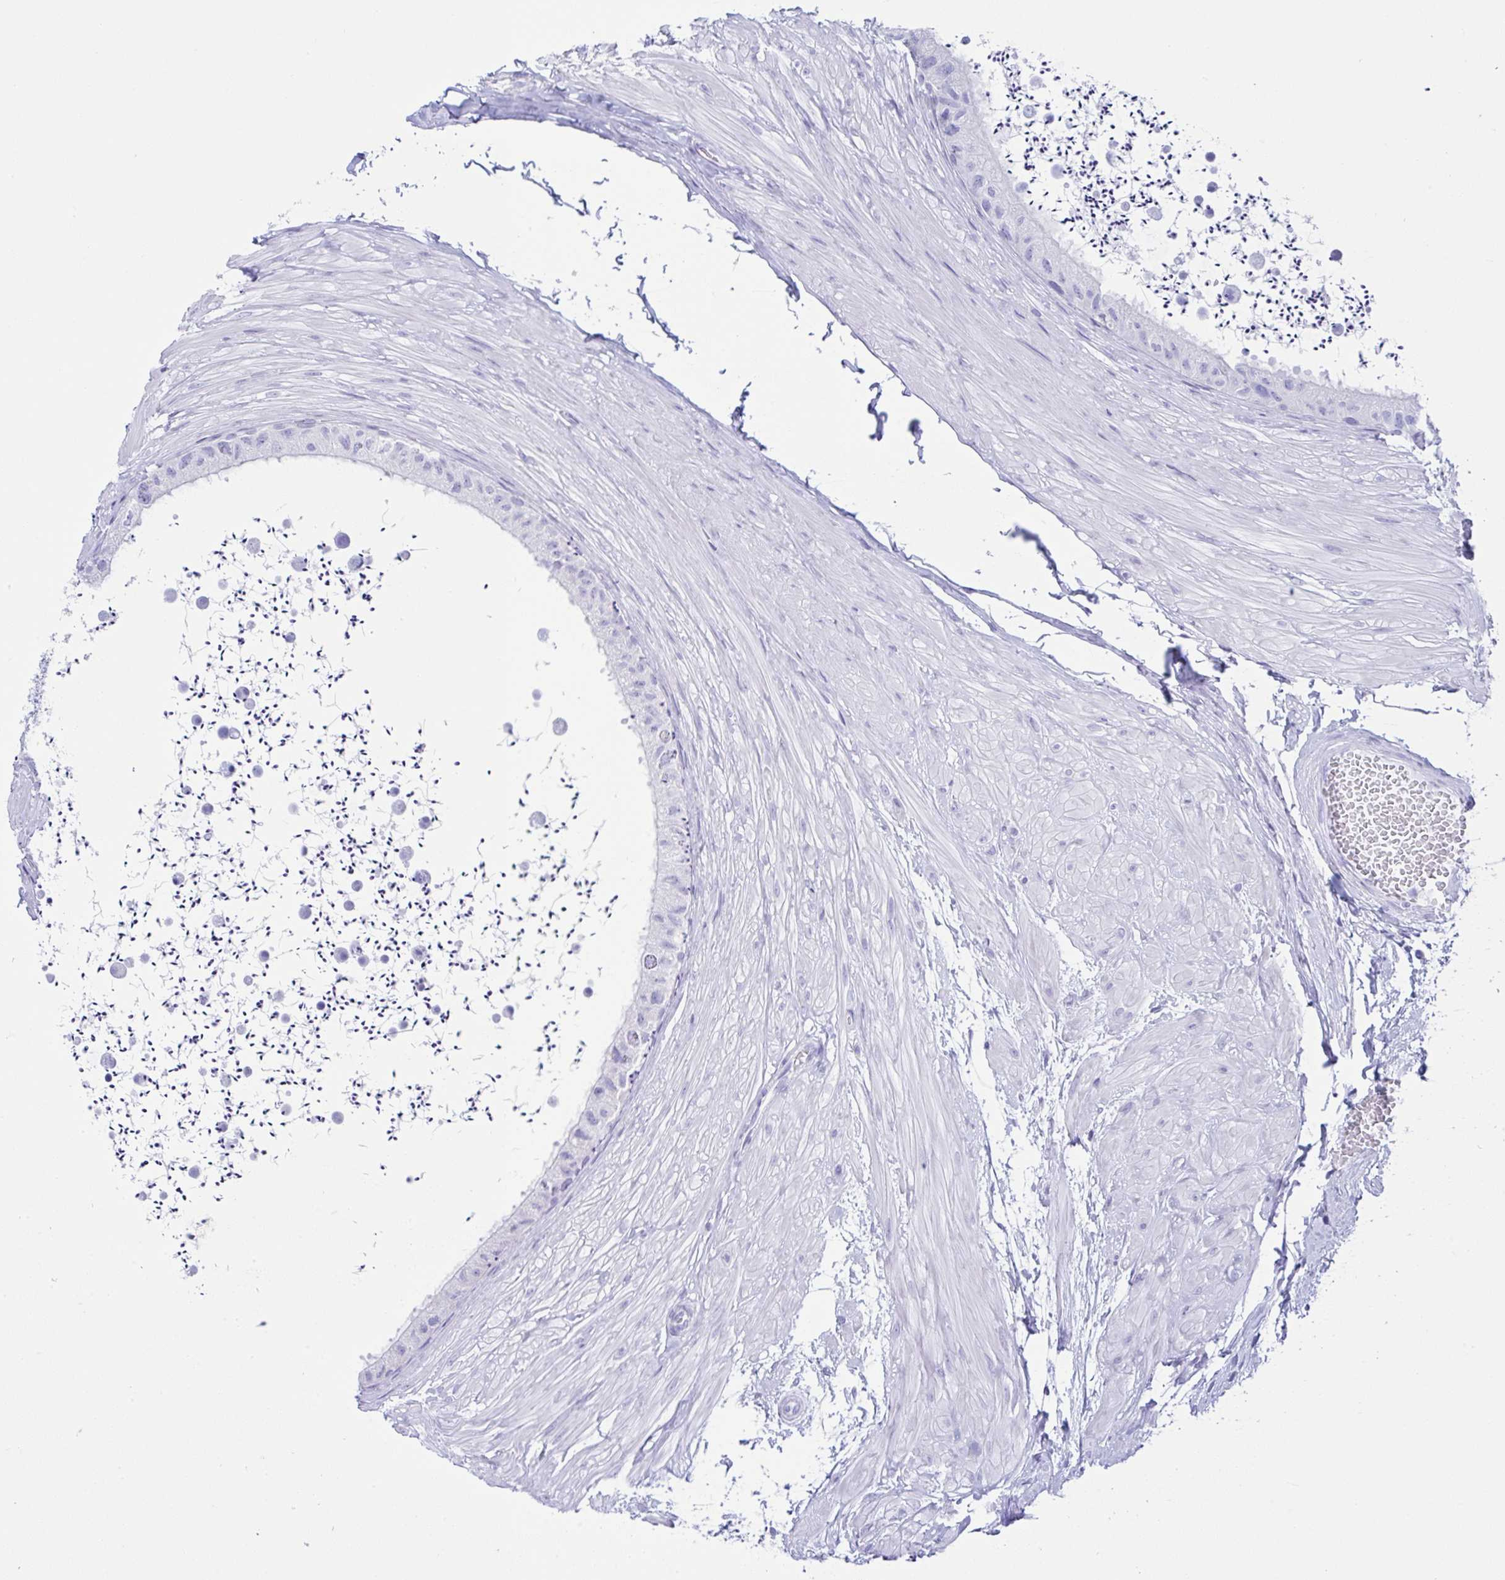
{"staining": {"intensity": "negative", "quantity": "none", "location": "none"}, "tissue": "epididymis", "cell_type": "Glandular cells", "image_type": "normal", "snomed": [{"axis": "morphology", "description": "Normal tissue, NOS"}, {"axis": "topography", "description": "Epididymis"}, {"axis": "topography", "description": "Peripheral nerve tissue"}], "caption": "Immunohistochemistry of unremarkable human epididymis exhibits no staining in glandular cells. The staining was performed using DAB to visualize the protein expression in brown, while the nuclei were stained in blue with hematoxylin (Magnification: 20x).", "gene": "RRM2", "patient": {"sex": "male", "age": 32}}